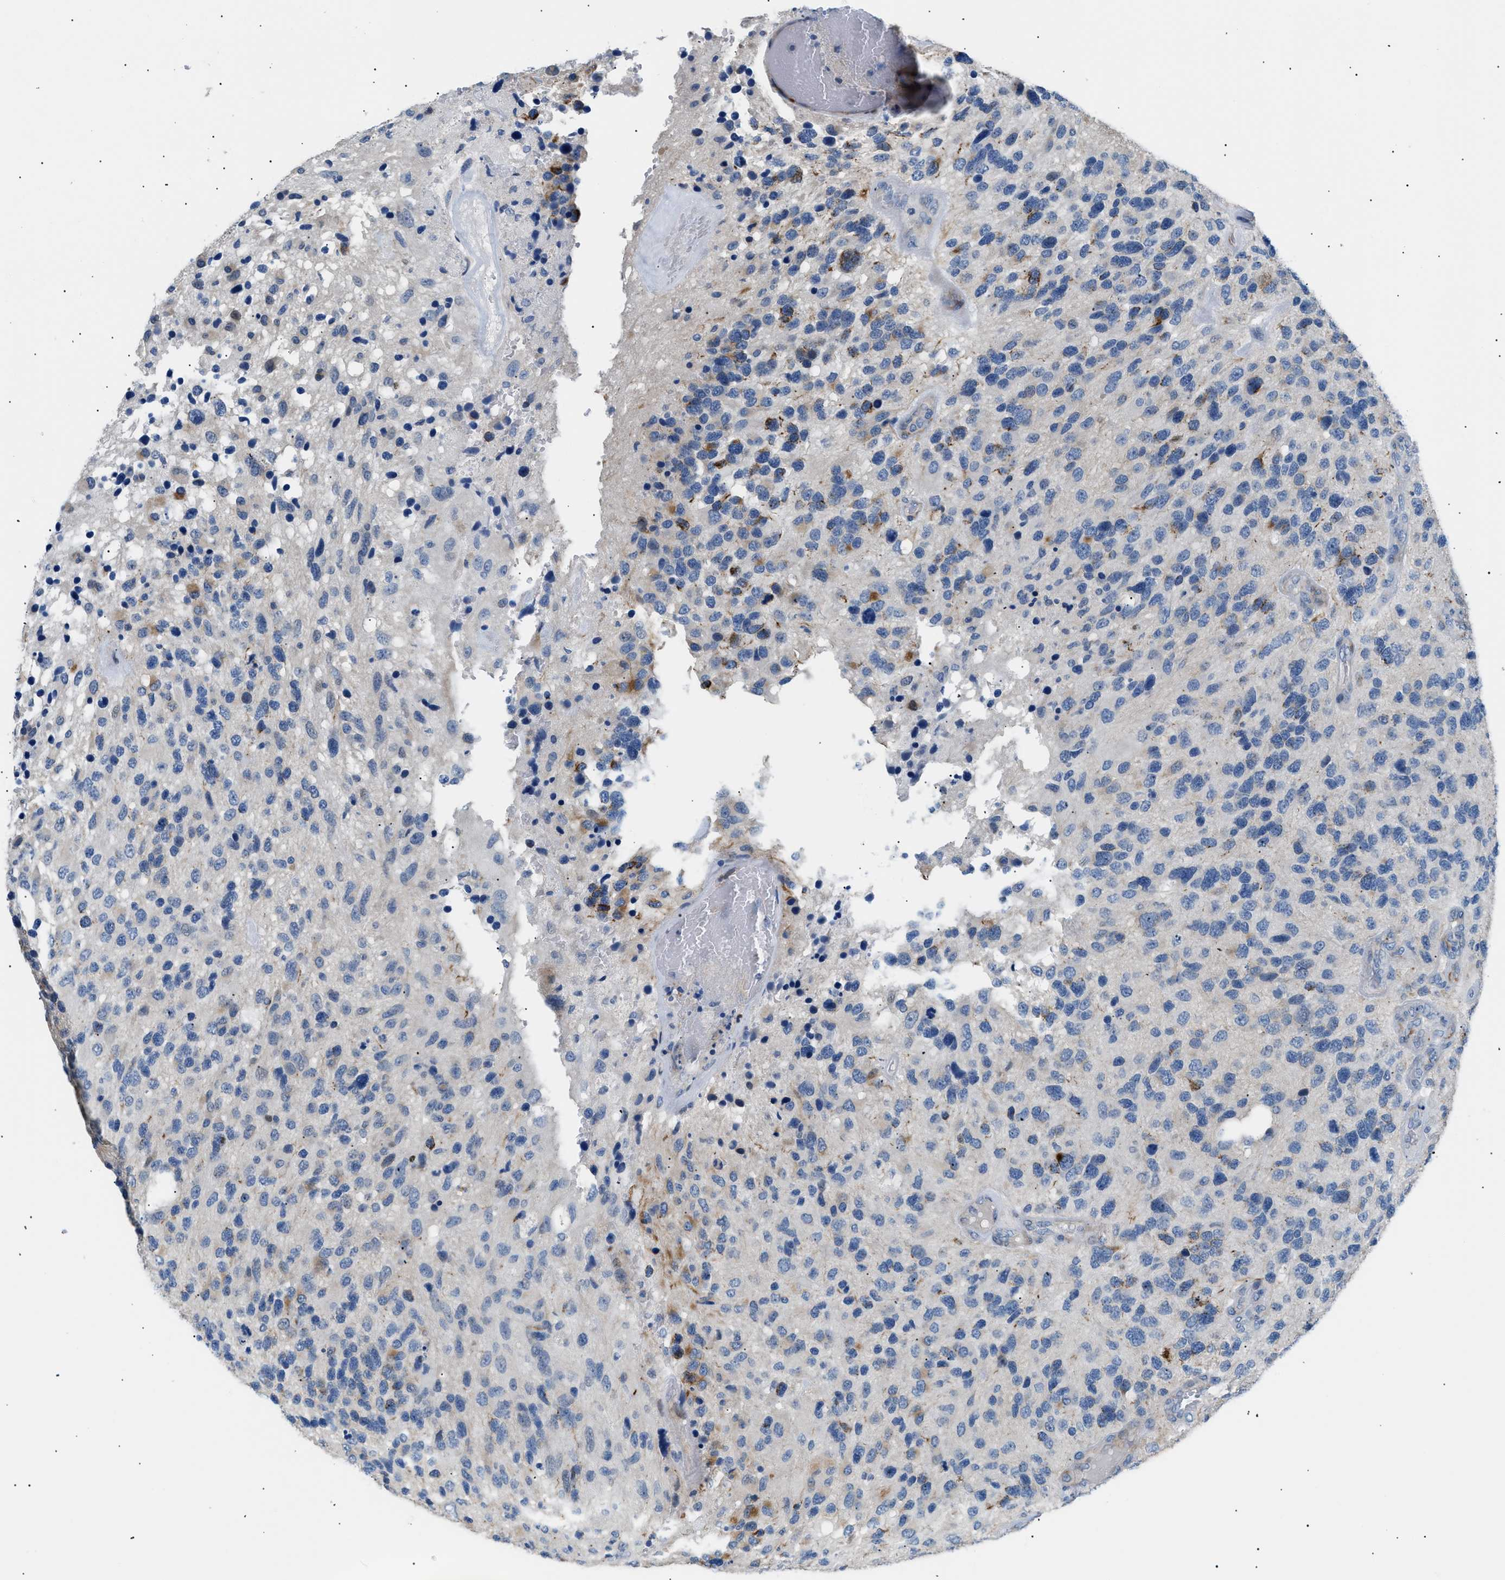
{"staining": {"intensity": "negative", "quantity": "none", "location": "none"}, "tissue": "glioma", "cell_type": "Tumor cells", "image_type": "cancer", "snomed": [{"axis": "morphology", "description": "Glioma, malignant, High grade"}, {"axis": "topography", "description": "Brain"}], "caption": "Immunohistochemical staining of human malignant glioma (high-grade) reveals no significant positivity in tumor cells. The staining was performed using DAB (3,3'-diaminobenzidine) to visualize the protein expression in brown, while the nuclei were stained in blue with hematoxylin (Magnification: 20x).", "gene": "ICA1", "patient": {"sex": "female", "age": 58}}